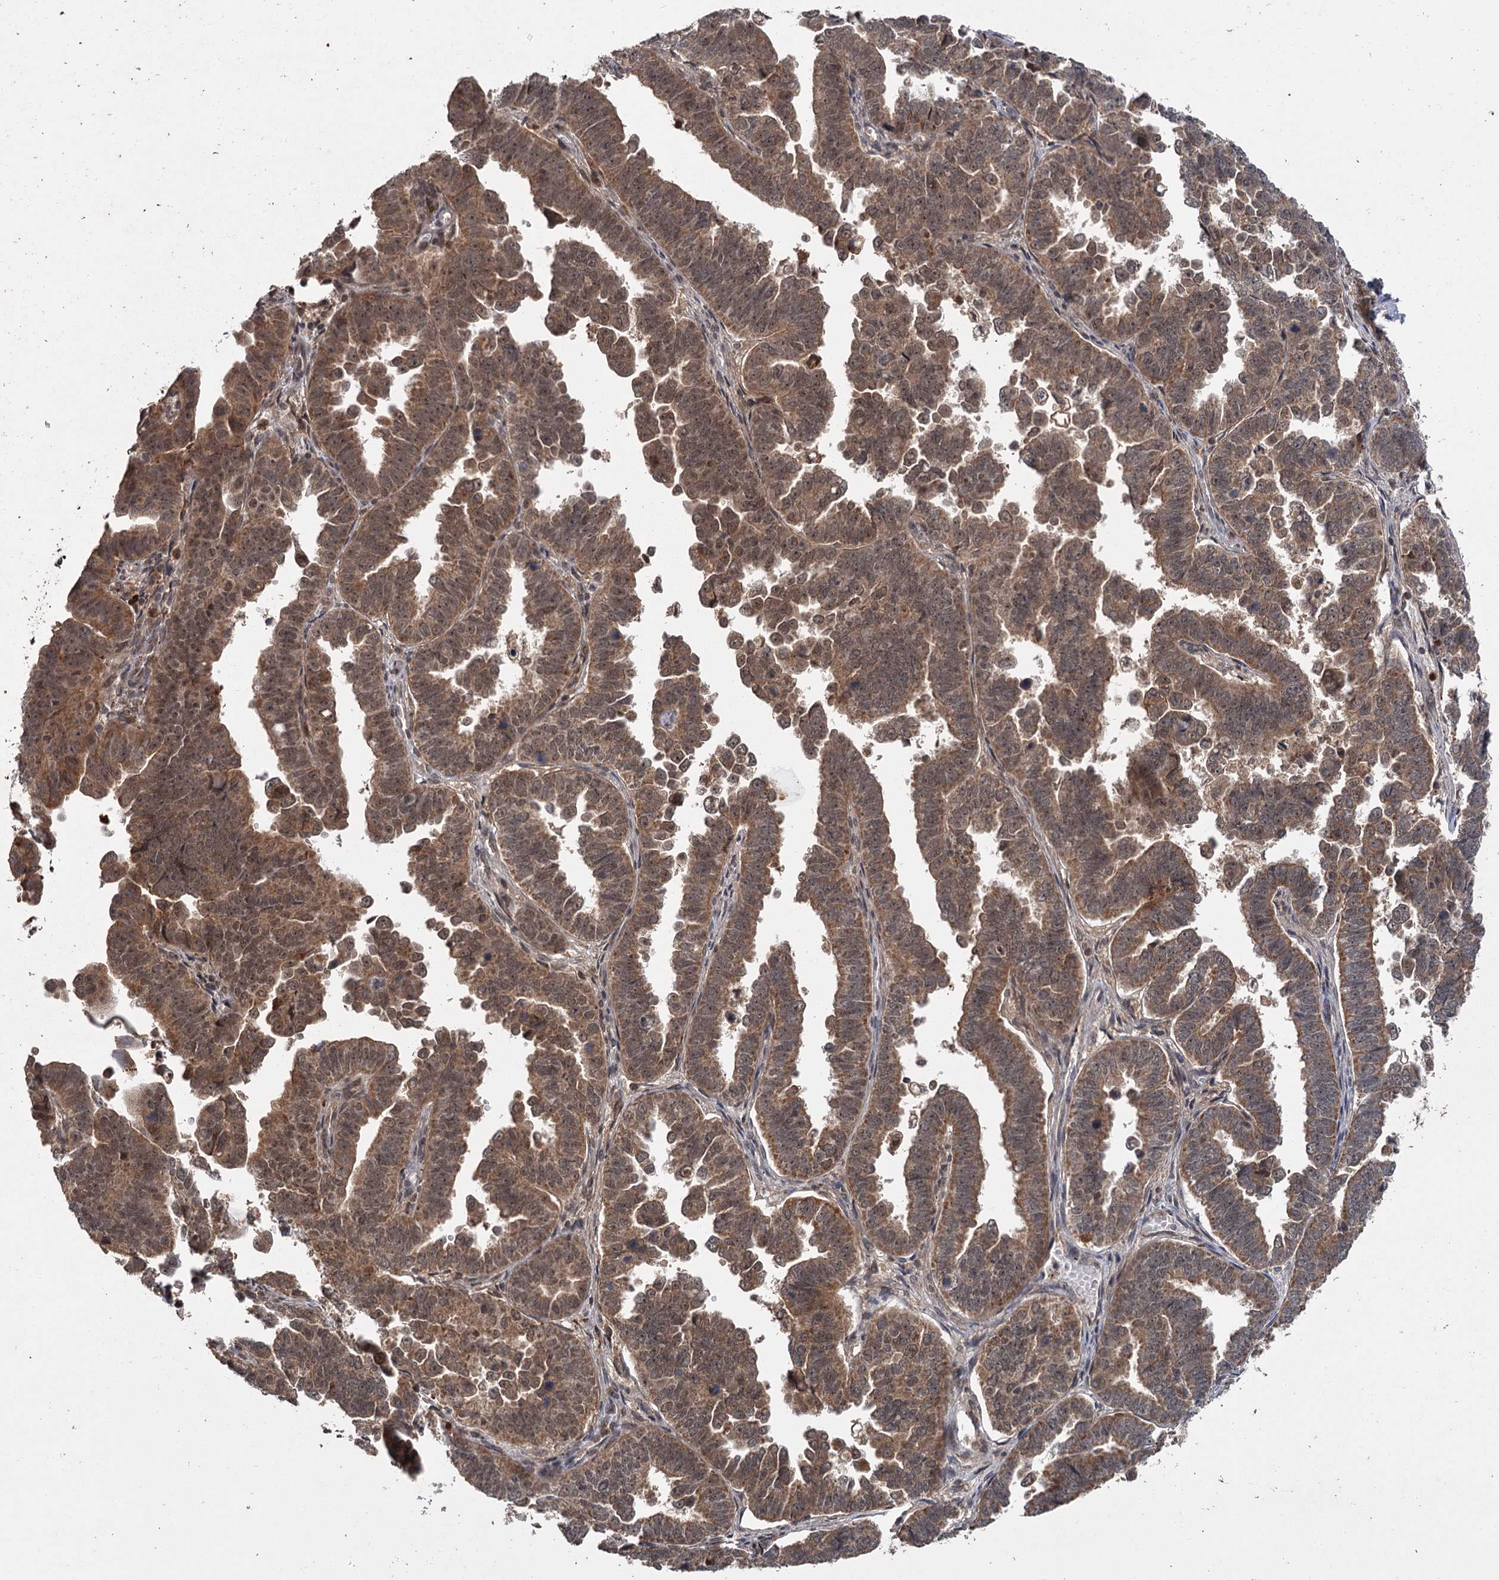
{"staining": {"intensity": "moderate", "quantity": ">75%", "location": "cytoplasmic/membranous,nuclear"}, "tissue": "endometrial cancer", "cell_type": "Tumor cells", "image_type": "cancer", "snomed": [{"axis": "morphology", "description": "Adenocarcinoma, NOS"}, {"axis": "topography", "description": "Endometrium"}], "caption": "The immunohistochemical stain labels moderate cytoplasmic/membranous and nuclear positivity in tumor cells of endometrial adenocarcinoma tissue.", "gene": "KANSL2", "patient": {"sex": "female", "age": 75}}